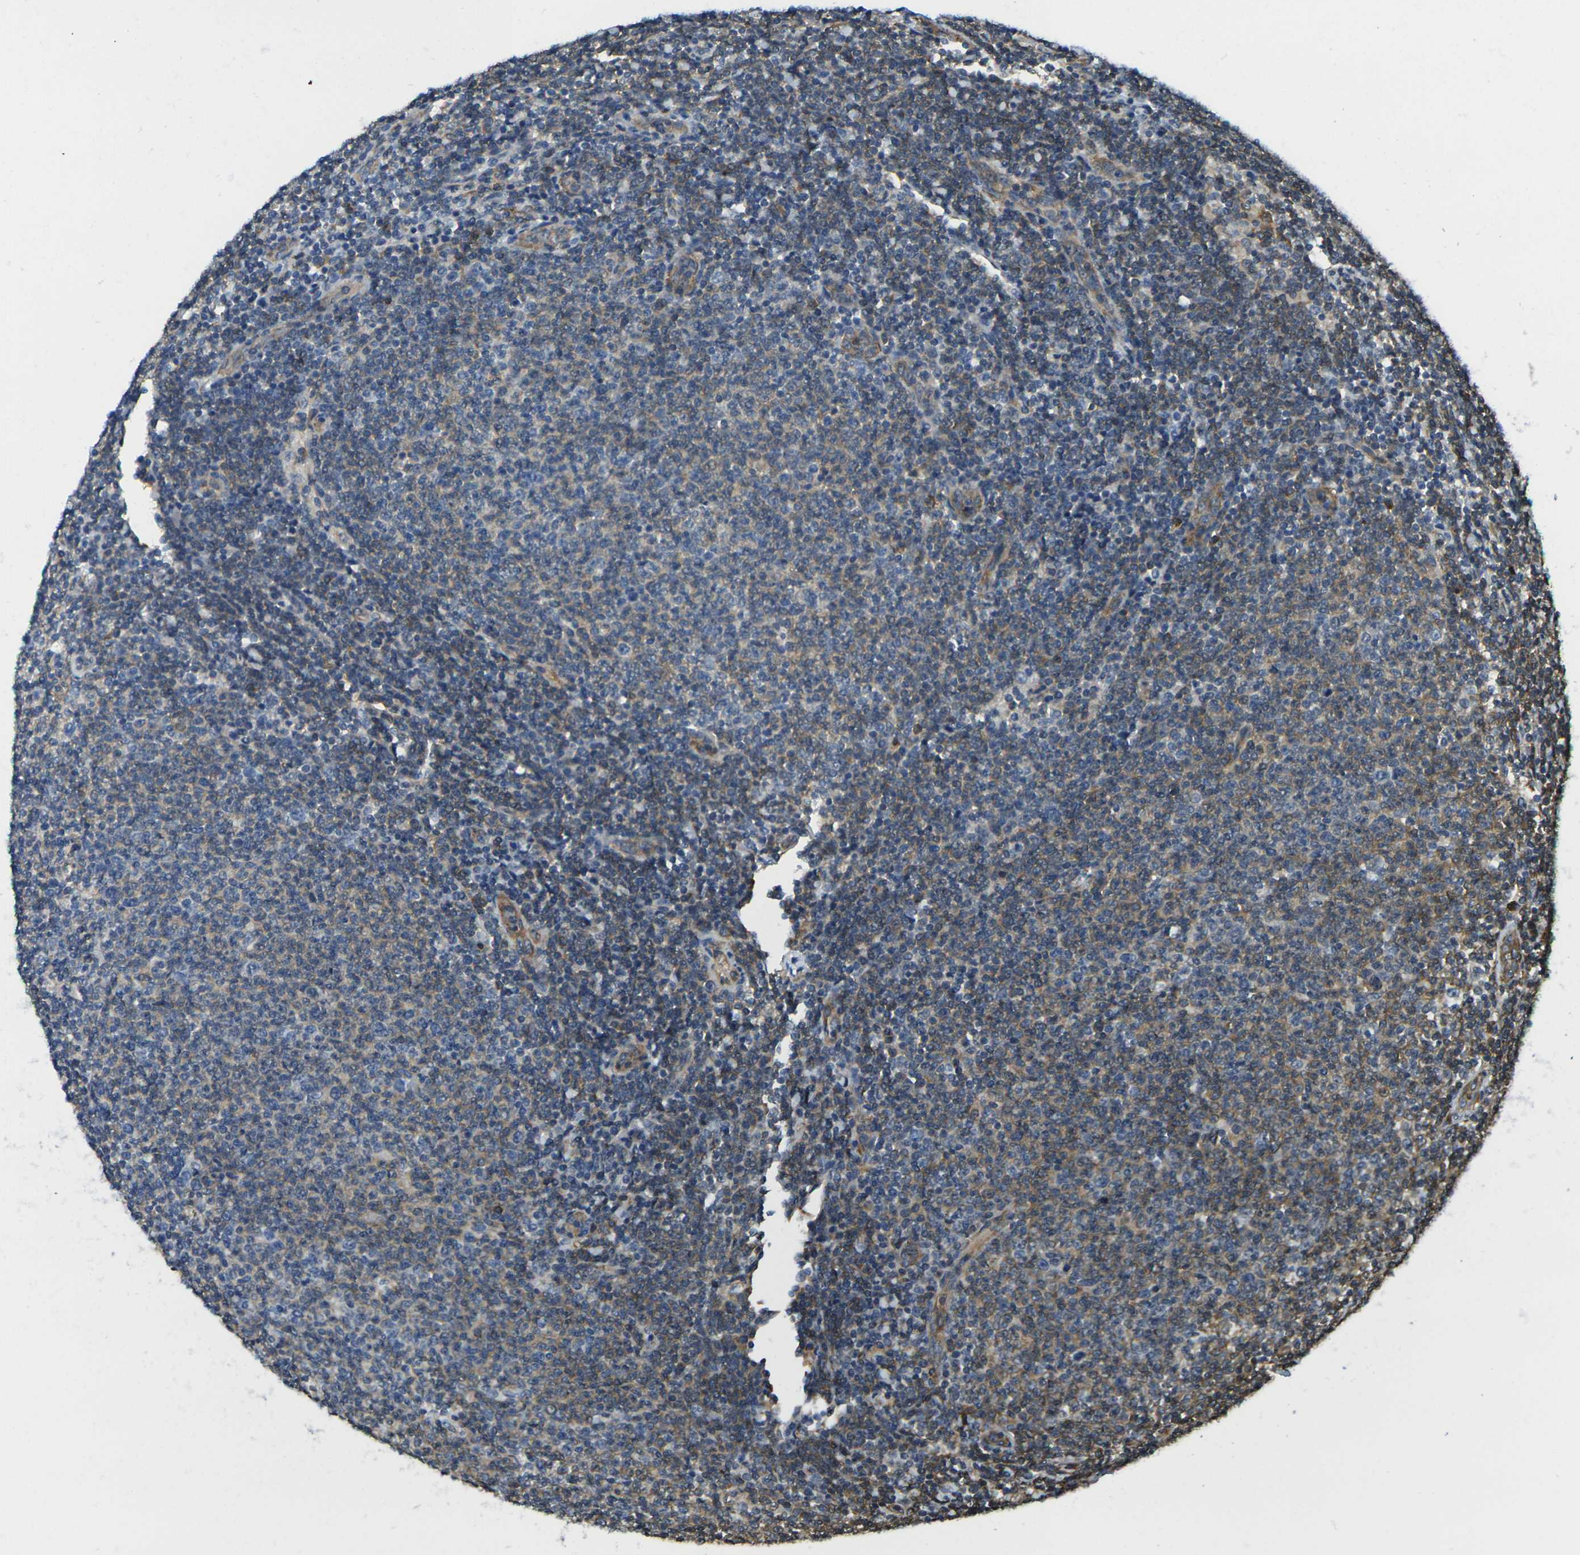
{"staining": {"intensity": "weak", "quantity": "25%-75%", "location": "cytoplasmic/membranous"}, "tissue": "lymphoma", "cell_type": "Tumor cells", "image_type": "cancer", "snomed": [{"axis": "morphology", "description": "Malignant lymphoma, non-Hodgkin's type, Low grade"}, {"axis": "topography", "description": "Lymph node"}], "caption": "Brown immunohistochemical staining in lymphoma demonstrates weak cytoplasmic/membranous staining in approximately 25%-75% of tumor cells.", "gene": "CAST", "patient": {"sex": "male", "age": 66}}